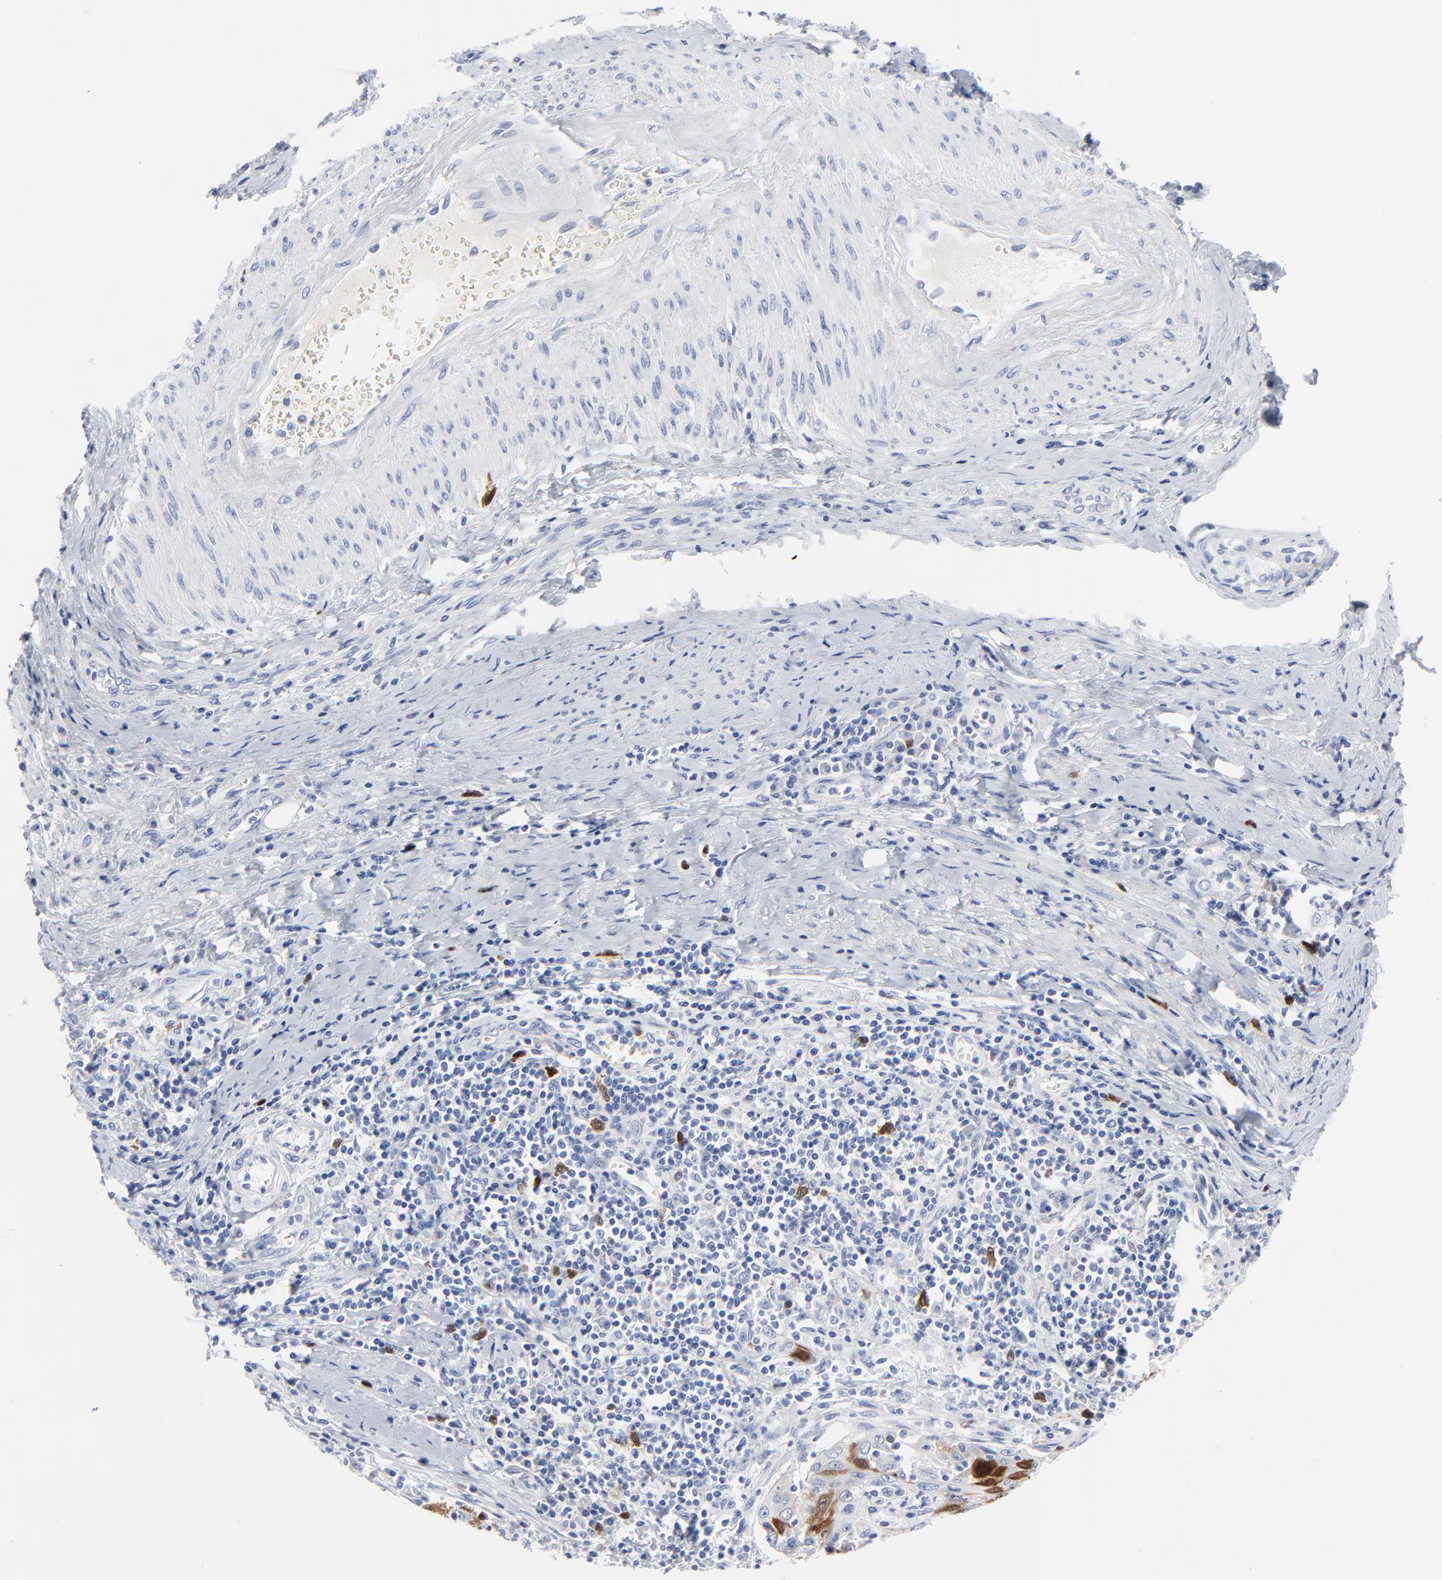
{"staining": {"intensity": "moderate", "quantity": "25%-75%", "location": "cytoplasmic/membranous,nuclear"}, "tissue": "cervical cancer", "cell_type": "Tumor cells", "image_type": "cancer", "snomed": [{"axis": "morphology", "description": "Squamous cell carcinoma, NOS"}, {"axis": "topography", "description": "Cervix"}], "caption": "Immunohistochemical staining of human cervical squamous cell carcinoma demonstrates moderate cytoplasmic/membranous and nuclear protein staining in approximately 25%-75% of tumor cells. The staining is performed using DAB brown chromogen to label protein expression. The nuclei are counter-stained blue using hematoxylin.", "gene": "CDK1", "patient": {"sex": "female", "age": 53}}